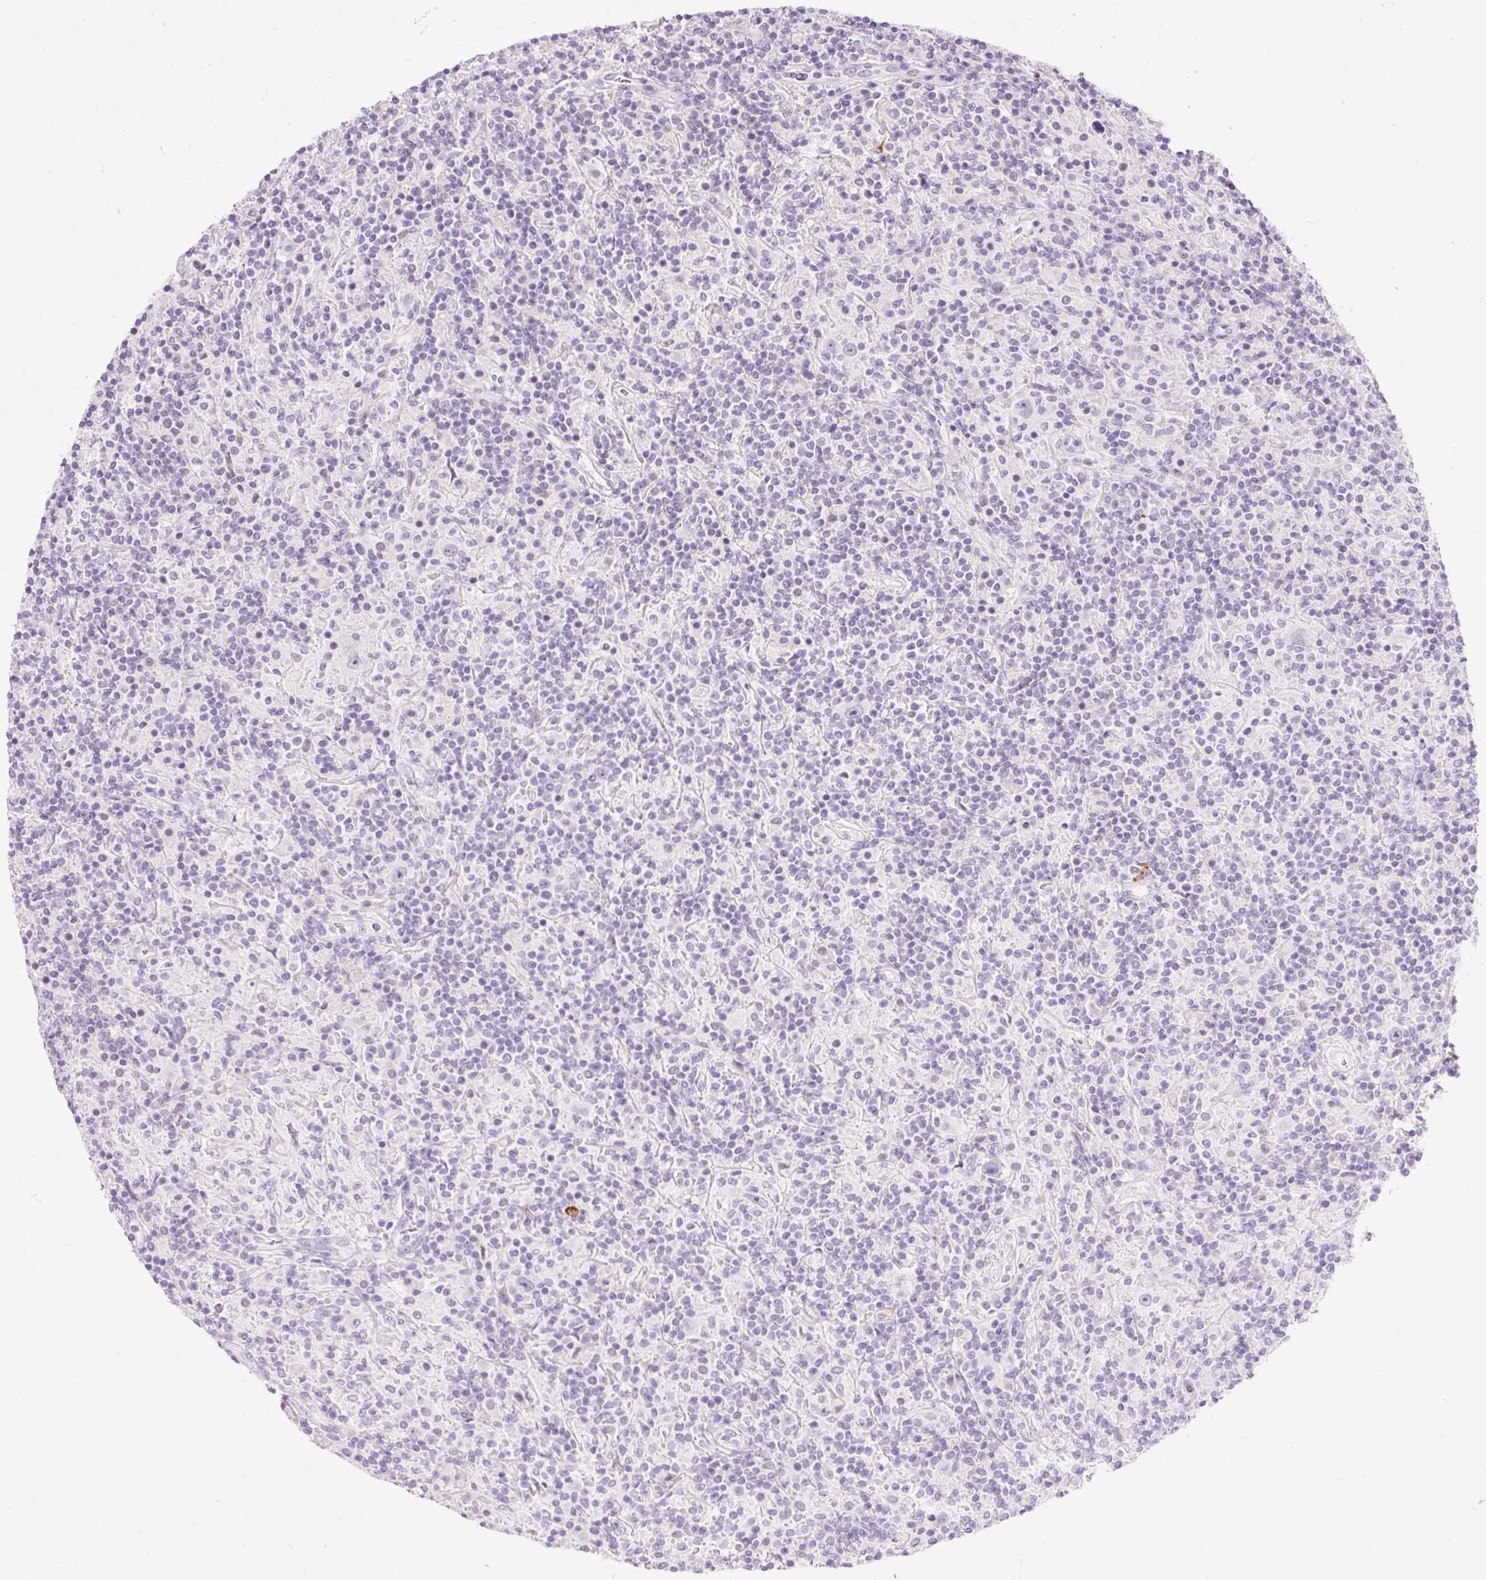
{"staining": {"intensity": "negative", "quantity": "none", "location": "none"}, "tissue": "lymphoma", "cell_type": "Tumor cells", "image_type": "cancer", "snomed": [{"axis": "morphology", "description": "Hodgkin's disease, NOS"}, {"axis": "topography", "description": "Lymph node"}], "caption": "IHC photomicrograph of lymphoma stained for a protein (brown), which demonstrates no staining in tumor cells. (Immunohistochemistry (ihc), brightfield microscopy, high magnification).", "gene": "PRPF38B", "patient": {"sex": "male", "age": 70}}